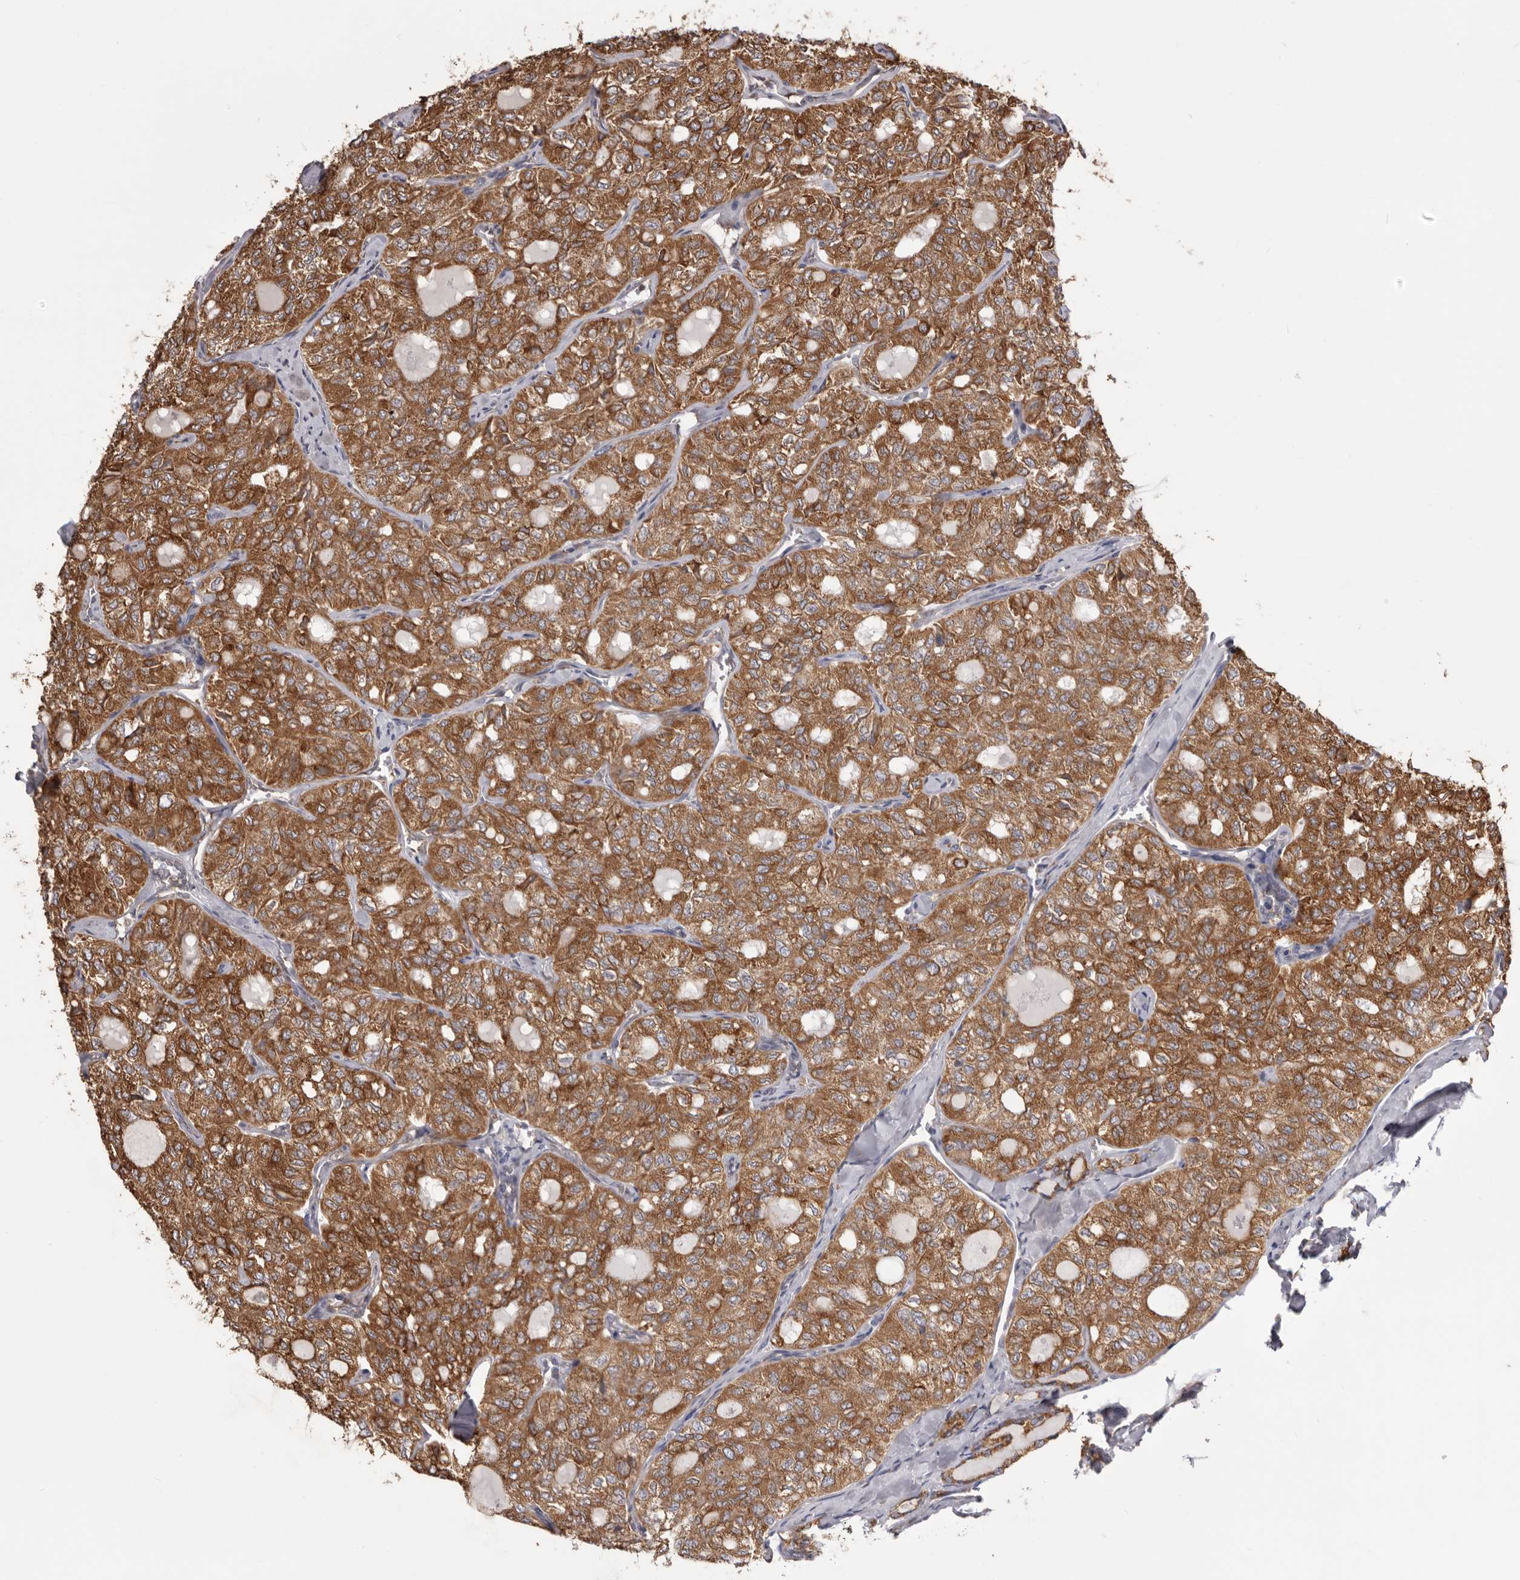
{"staining": {"intensity": "moderate", "quantity": ">75%", "location": "cytoplasmic/membranous"}, "tissue": "thyroid cancer", "cell_type": "Tumor cells", "image_type": "cancer", "snomed": [{"axis": "morphology", "description": "Follicular adenoma carcinoma, NOS"}, {"axis": "topography", "description": "Thyroid gland"}], "caption": "A medium amount of moderate cytoplasmic/membranous expression is identified in approximately >75% of tumor cells in thyroid cancer tissue.", "gene": "QRSL1", "patient": {"sex": "male", "age": 75}}